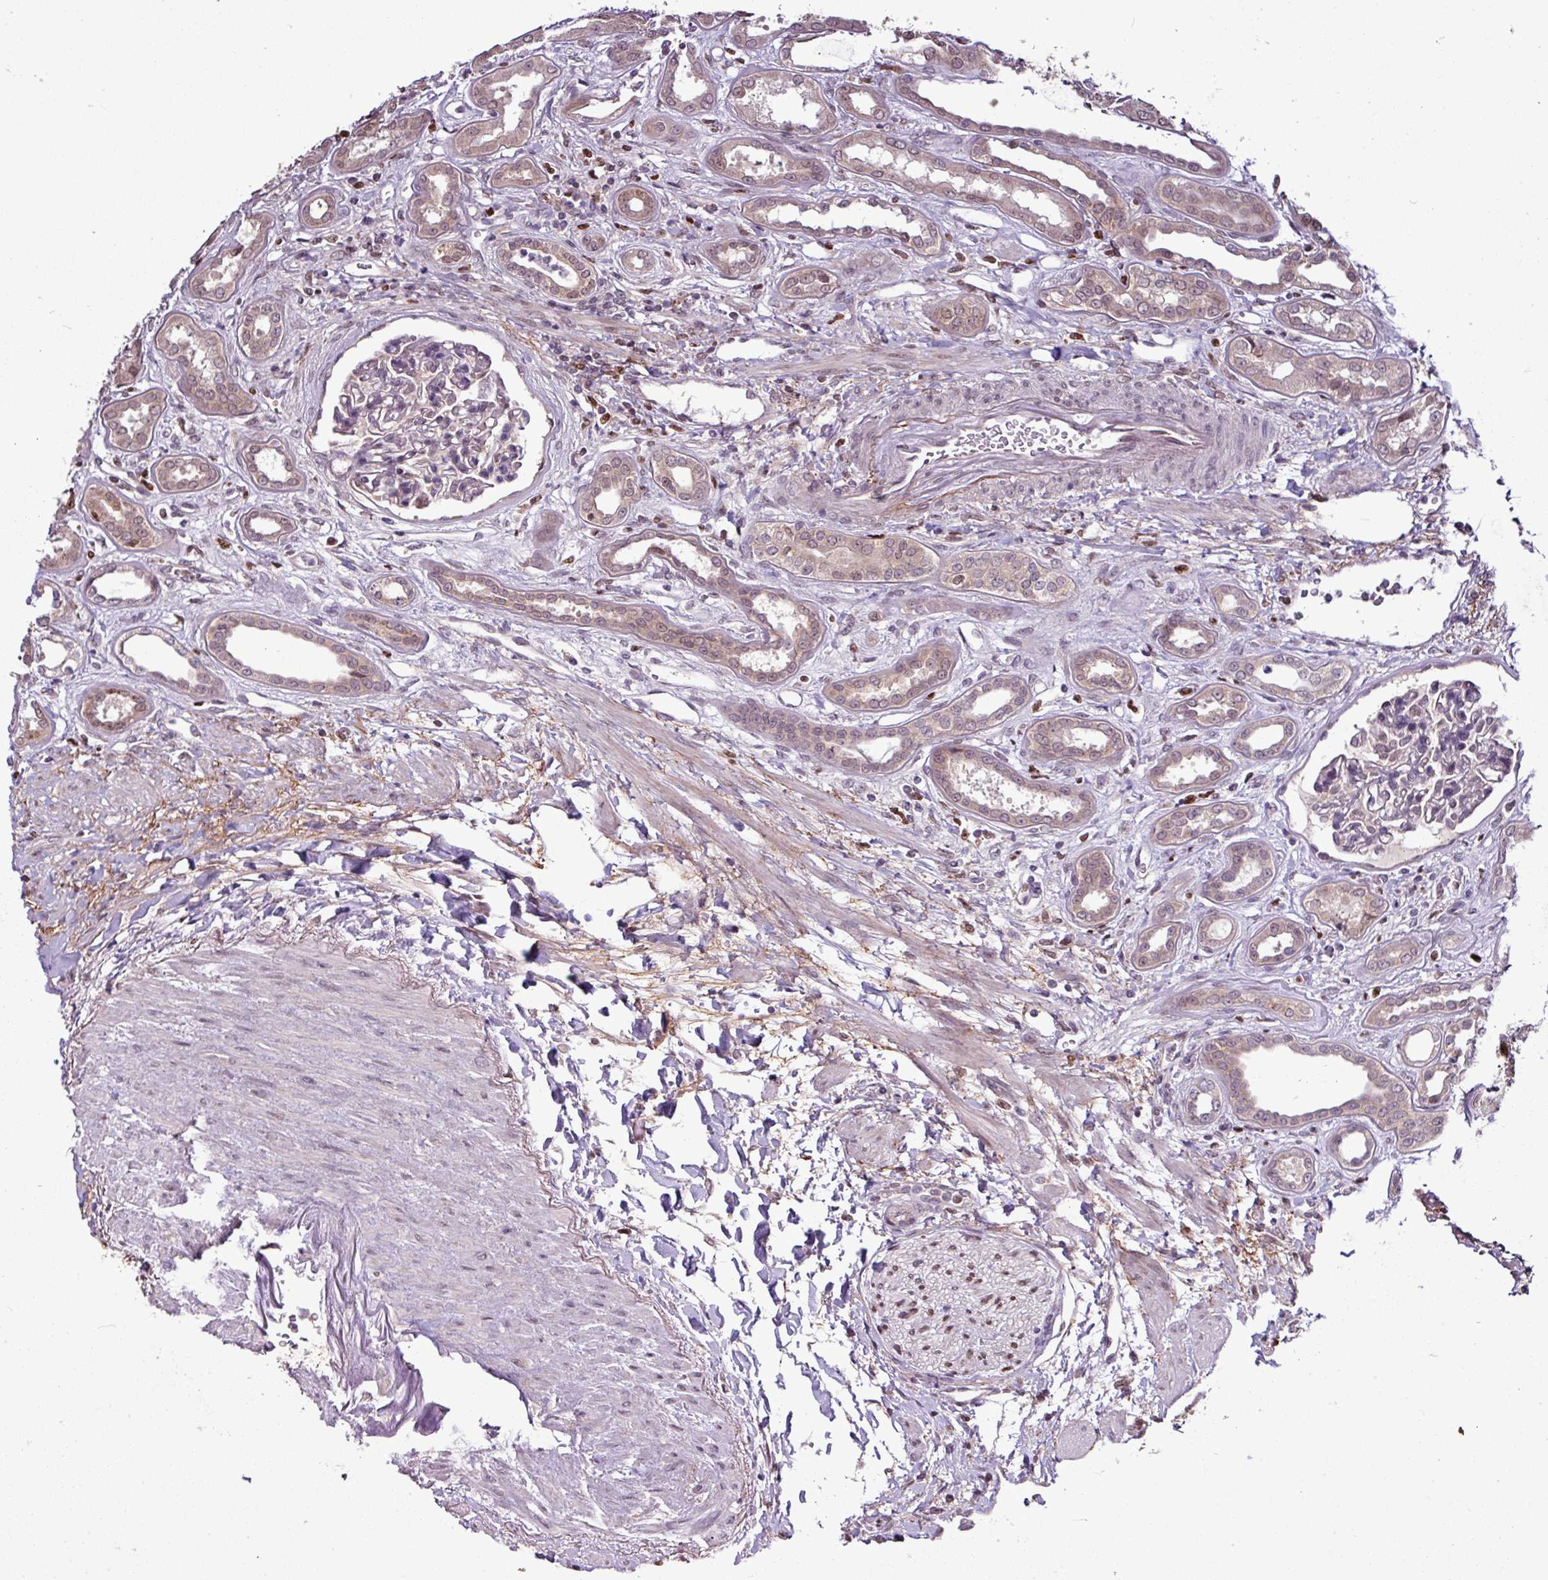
{"staining": {"intensity": "negative", "quantity": "none", "location": "none"}, "tissue": "kidney", "cell_type": "Cells in glomeruli", "image_type": "normal", "snomed": [{"axis": "morphology", "description": "Normal tissue, NOS"}, {"axis": "topography", "description": "Kidney"}], "caption": "IHC histopathology image of benign kidney stained for a protein (brown), which displays no staining in cells in glomeruli.", "gene": "SKIC2", "patient": {"sex": "male", "age": 59}}